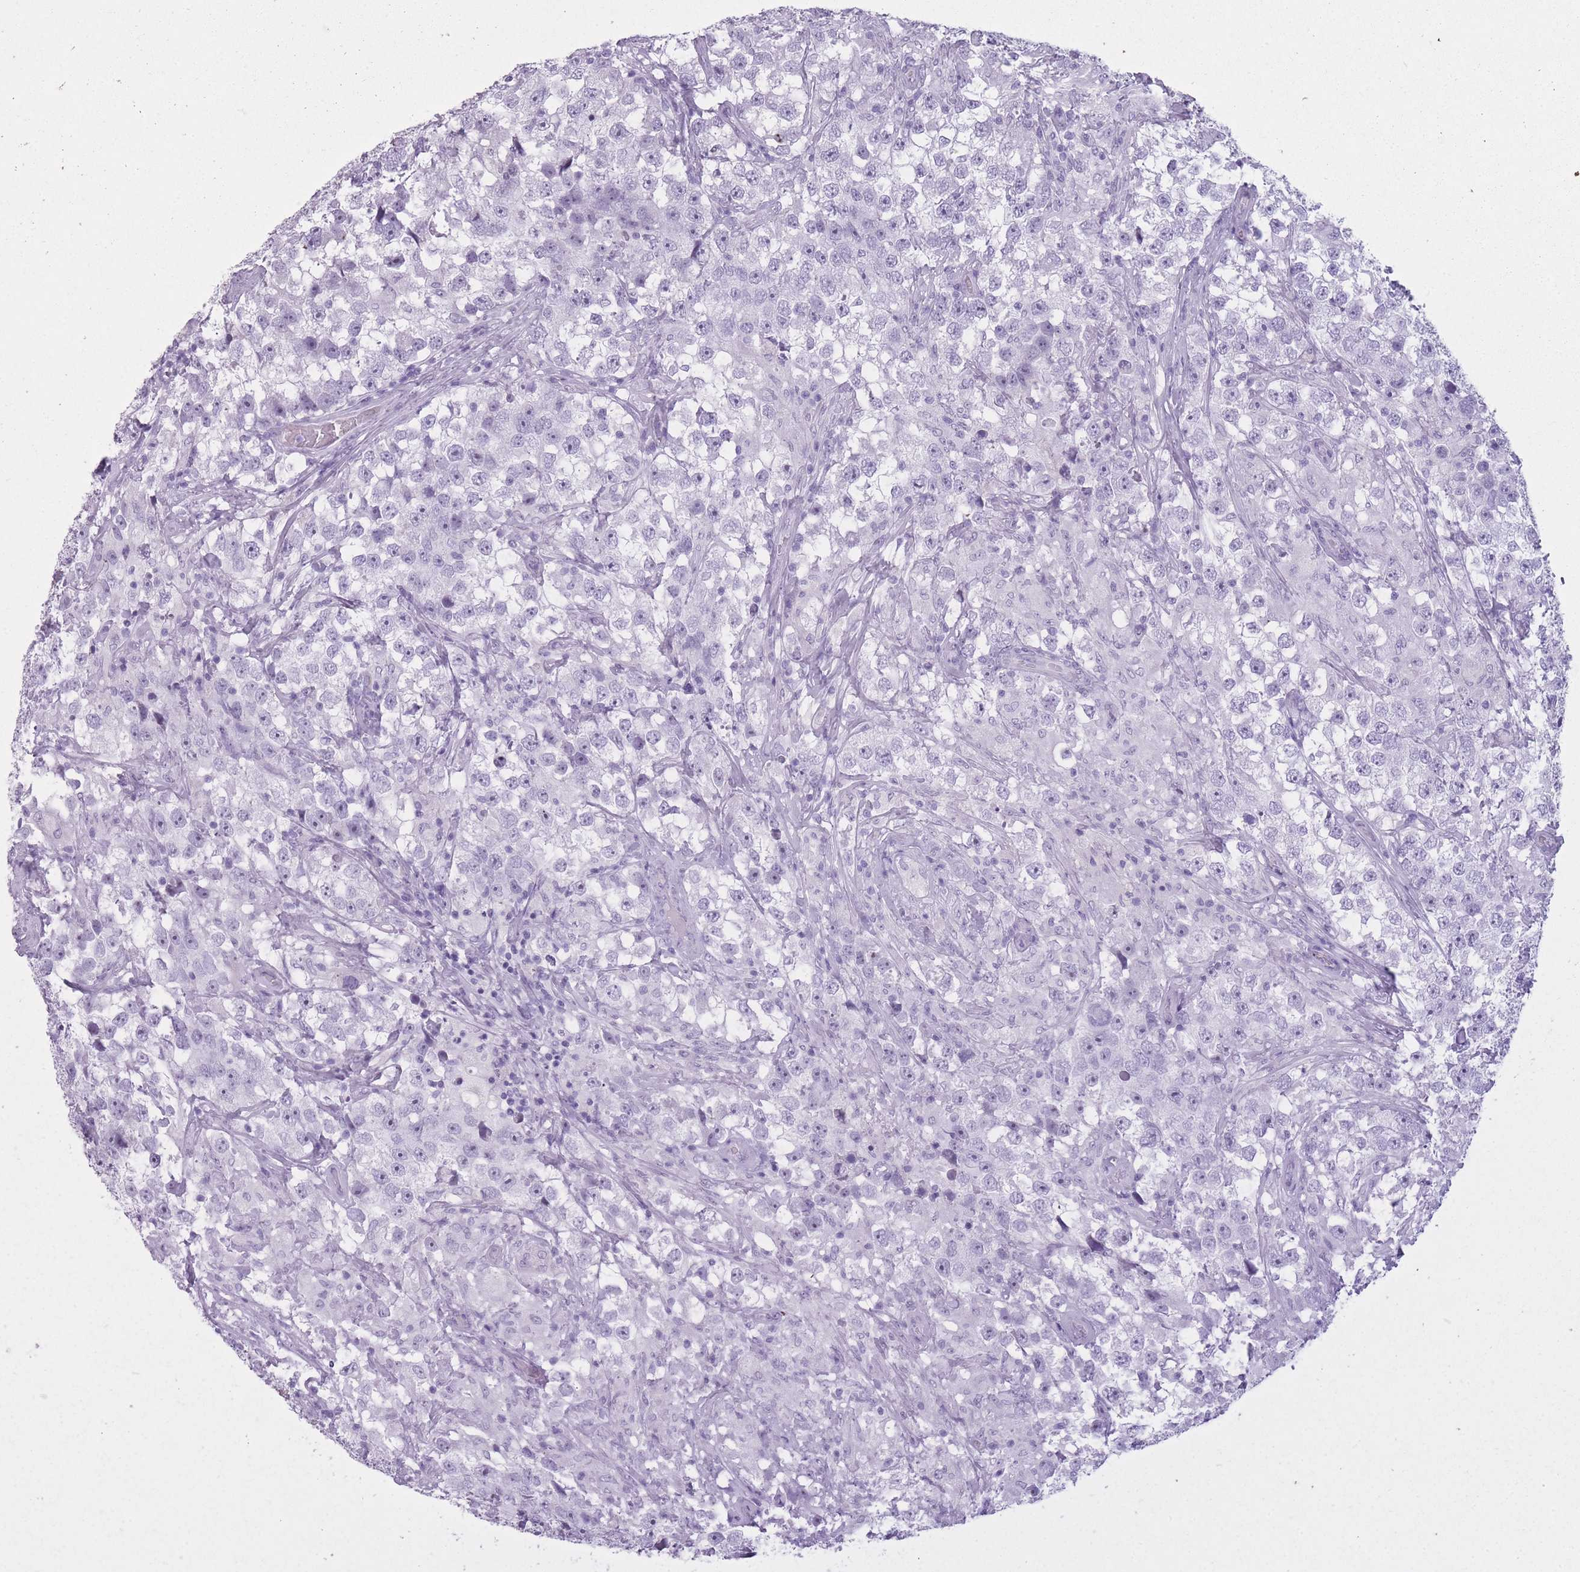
{"staining": {"intensity": "negative", "quantity": "none", "location": "none"}, "tissue": "testis cancer", "cell_type": "Tumor cells", "image_type": "cancer", "snomed": [{"axis": "morphology", "description": "Seminoma, NOS"}, {"axis": "topography", "description": "Testis"}], "caption": "Human testis cancer (seminoma) stained for a protein using IHC exhibits no expression in tumor cells.", "gene": "GOLGA6D", "patient": {"sex": "male", "age": 46}}